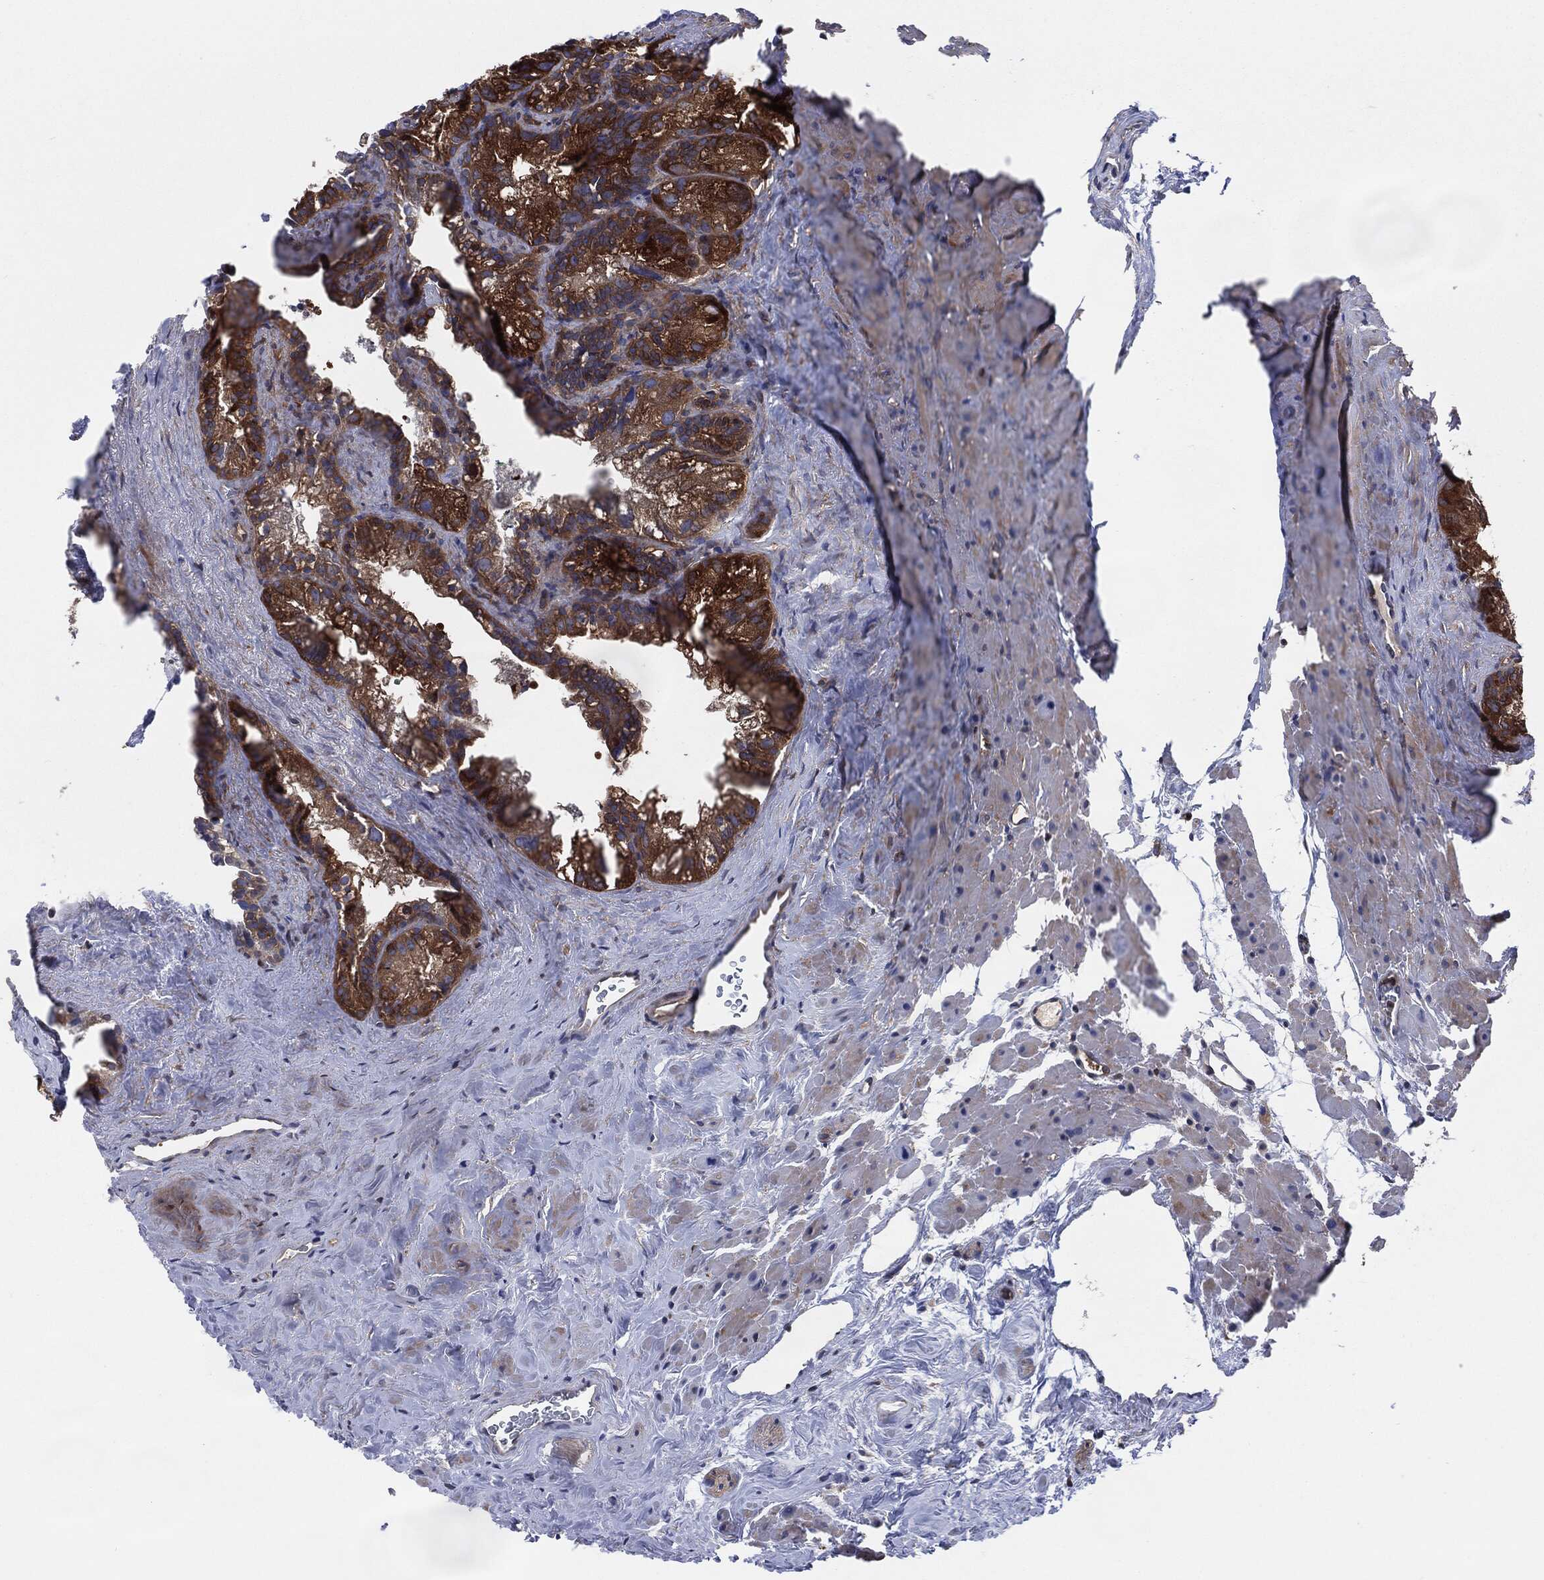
{"staining": {"intensity": "moderate", "quantity": ">75%", "location": "cytoplasmic/membranous"}, "tissue": "seminal vesicle", "cell_type": "Glandular cells", "image_type": "normal", "snomed": [{"axis": "morphology", "description": "Normal tissue, NOS"}, {"axis": "topography", "description": "Seminal veicle"}], "caption": "Moderate cytoplasmic/membranous staining for a protein is appreciated in about >75% of glandular cells of benign seminal vesicle using IHC.", "gene": "XPNPEP1", "patient": {"sex": "male", "age": 72}}